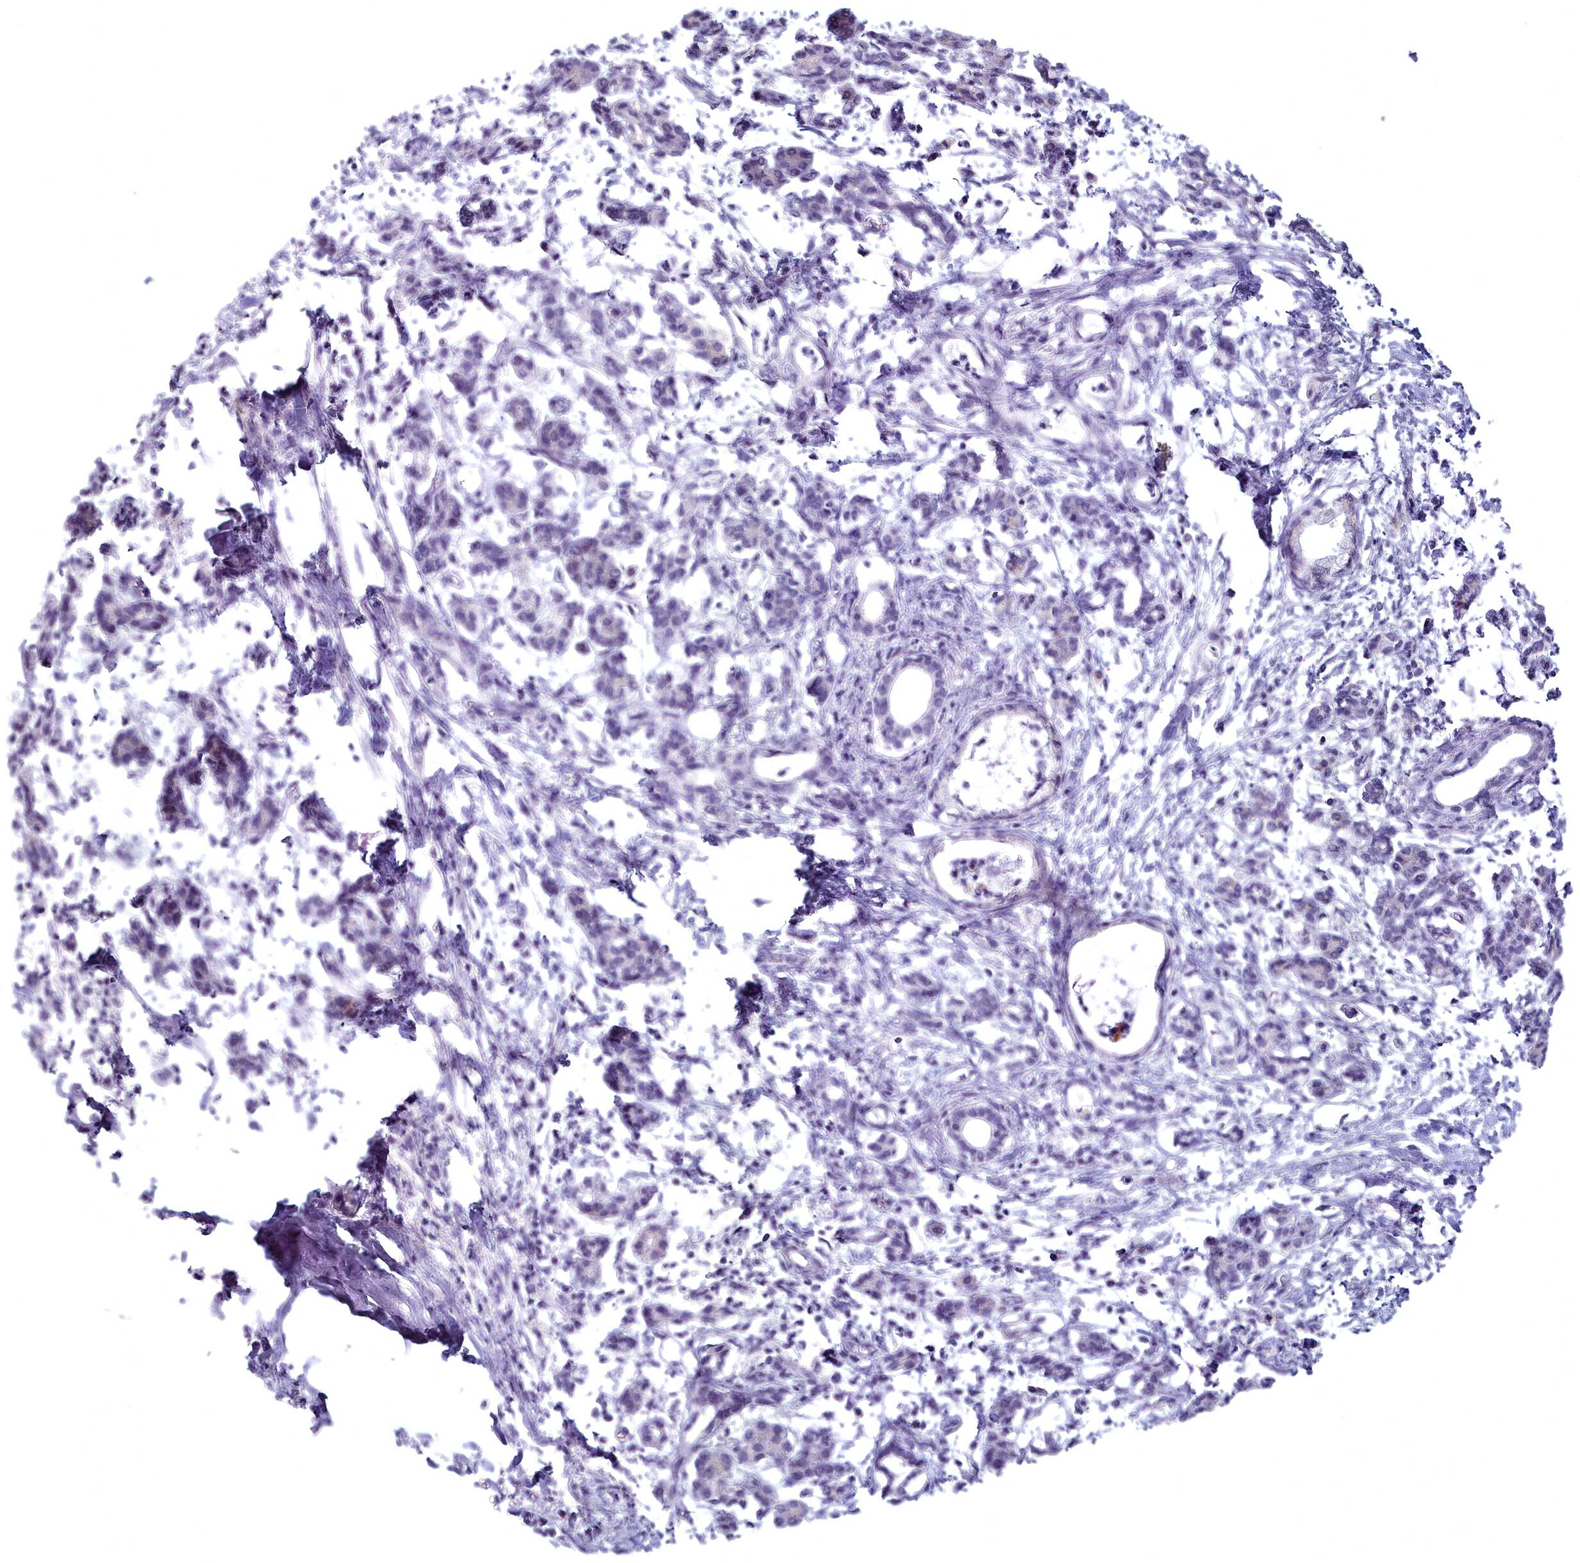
{"staining": {"intensity": "negative", "quantity": "none", "location": "none"}, "tissue": "pancreatic cancer", "cell_type": "Tumor cells", "image_type": "cancer", "snomed": [{"axis": "morphology", "description": "Adenocarcinoma, NOS"}, {"axis": "topography", "description": "Pancreas"}], "caption": "High power microscopy histopathology image of an immunohistochemistry image of adenocarcinoma (pancreatic), revealing no significant staining in tumor cells.", "gene": "ARL15", "patient": {"sex": "female", "age": 55}}